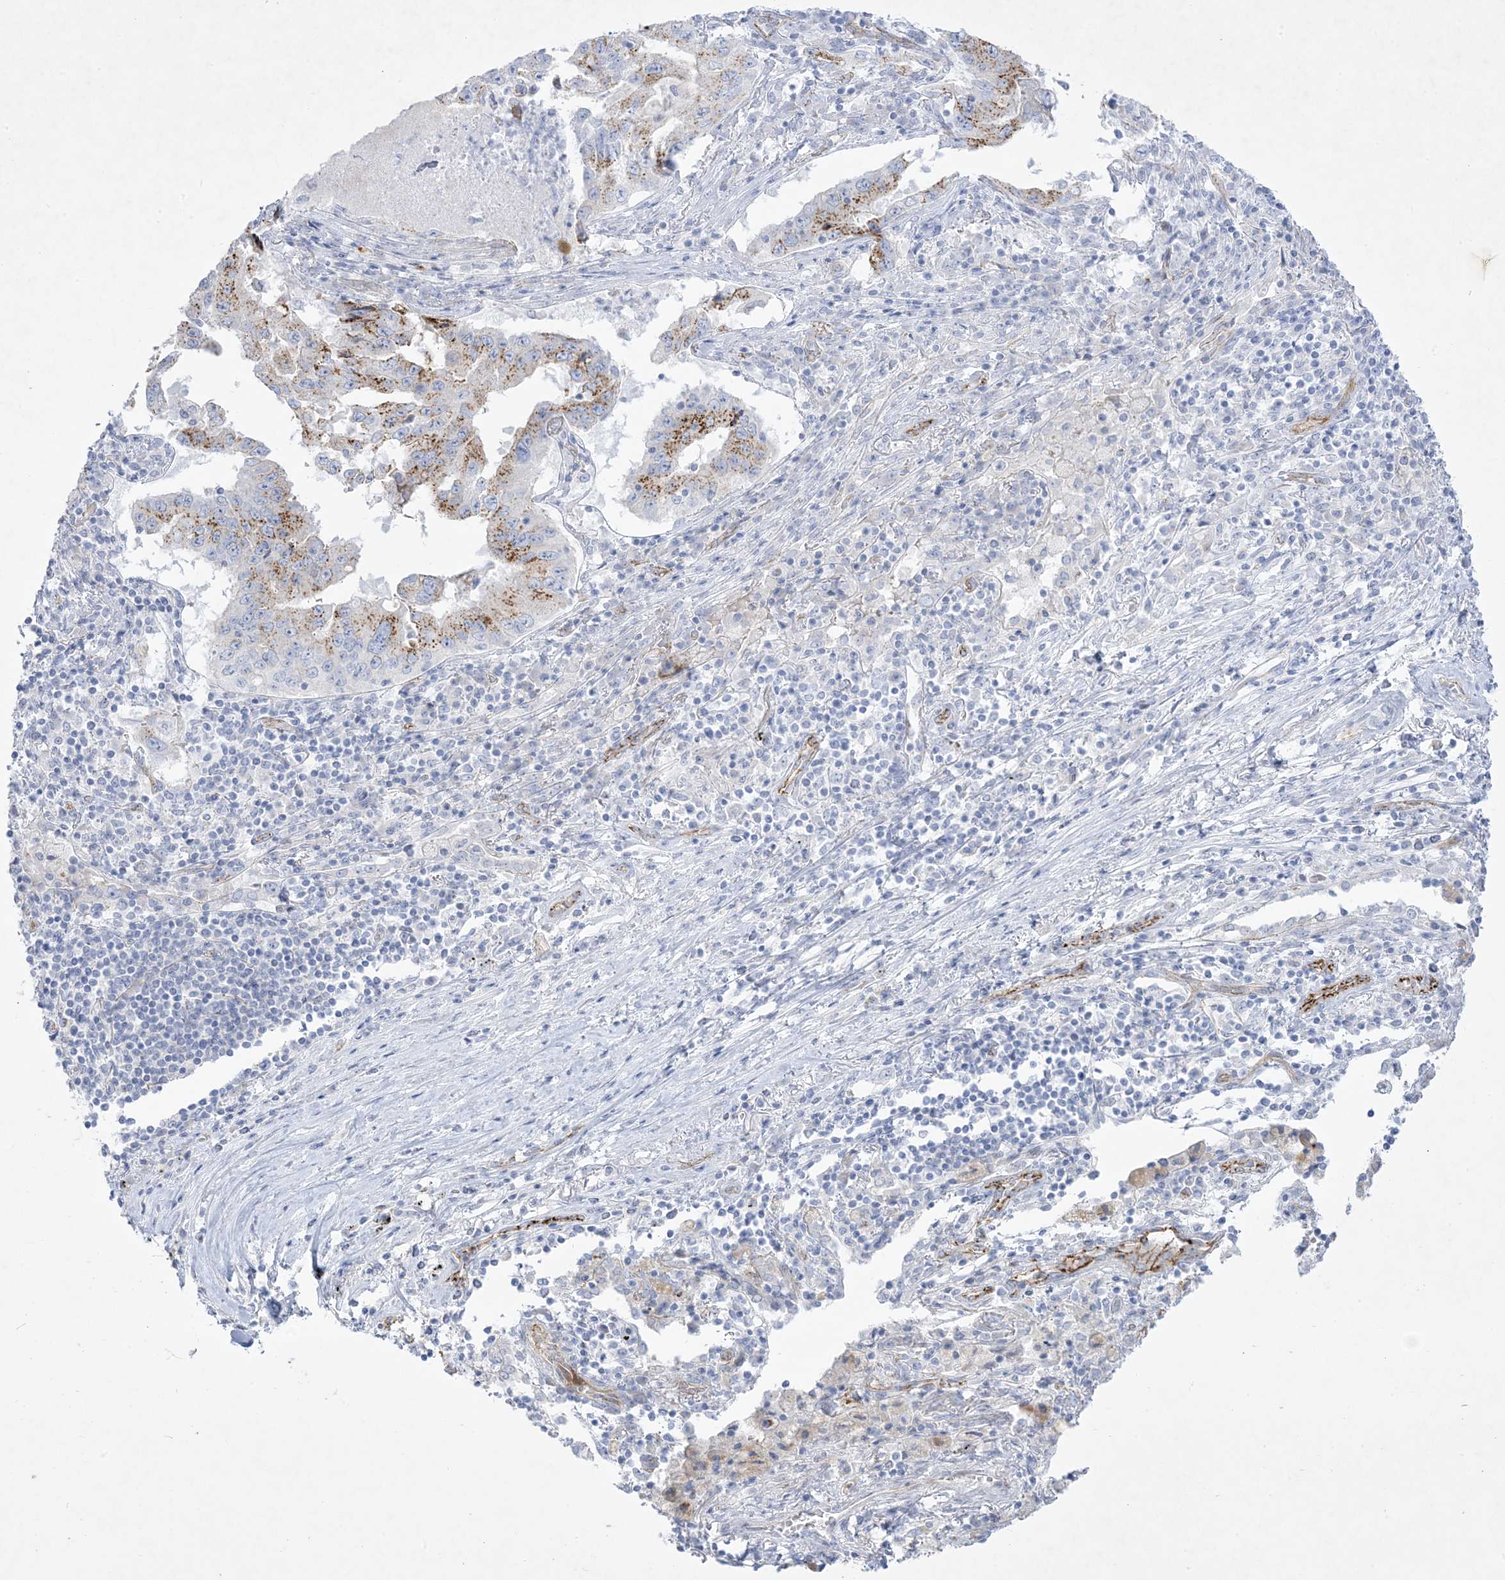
{"staining": {"intensity": "moderate", "quantity": "<25%", "location": "cytoplasmic/membranous"}, "tissue": "lung cancer", "cell_type": "Tumor cells", "image_type": "cancer", "snomed": [{"axis": "morphology", "description": "Adenocarcinoma, NOS"}, {"axis": "topography", "description": "Lung"}], "caption": "Brown immunohistochemical staining in lung cancer shows moderate cytoplasmic/membranous expression in about <25% of tumor cells. The protein of interest is stained brown, and the nuclei are stained in blue (DAB IHC with brightfield microscopy, high magnification).", "gene": "B3GNT7", "patient": {"sex": "female", "age": 51}}